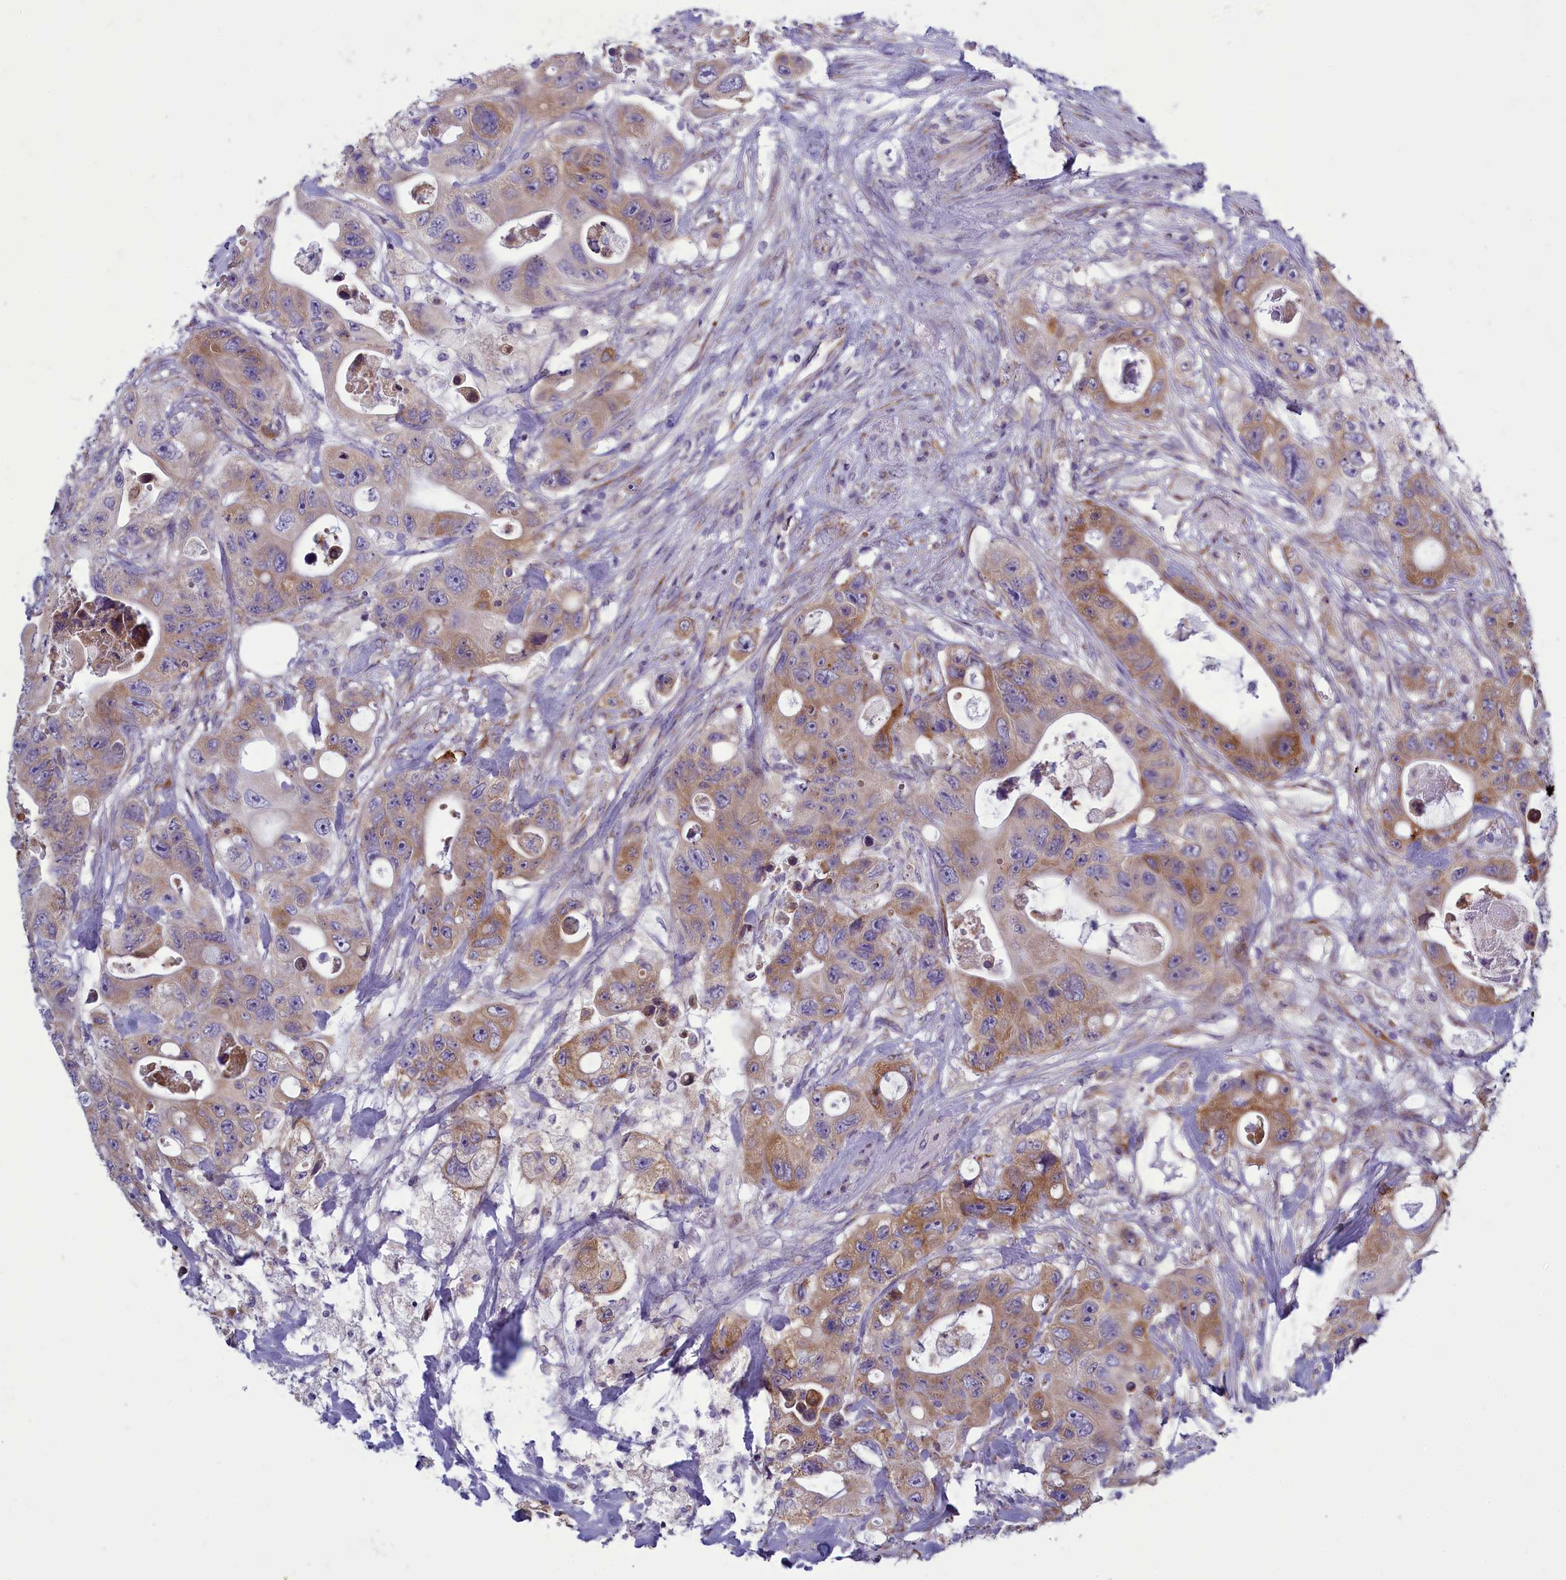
{"staining": {"intensity": "moderate", "quantity": "25%-75%", "location": "cytoplasmic/membranous"}, "tissue": "colorectal cancer", "cell_type": "Tumor cells", "image_type": "cancer", "snomed": [{"axis": "morphology", "description": "Adenocarcinoma, NOS"}, {"axis": "topography", "description": "Colon"}], "caption": "Protein staining of colorectal cancer tissue demonstrates moderate cytoplasmic/membranous staining in approximately 25%-75% of tumor cells.", "gene": "CENATAC", "patient": {"sex": "female", "age": 46}}